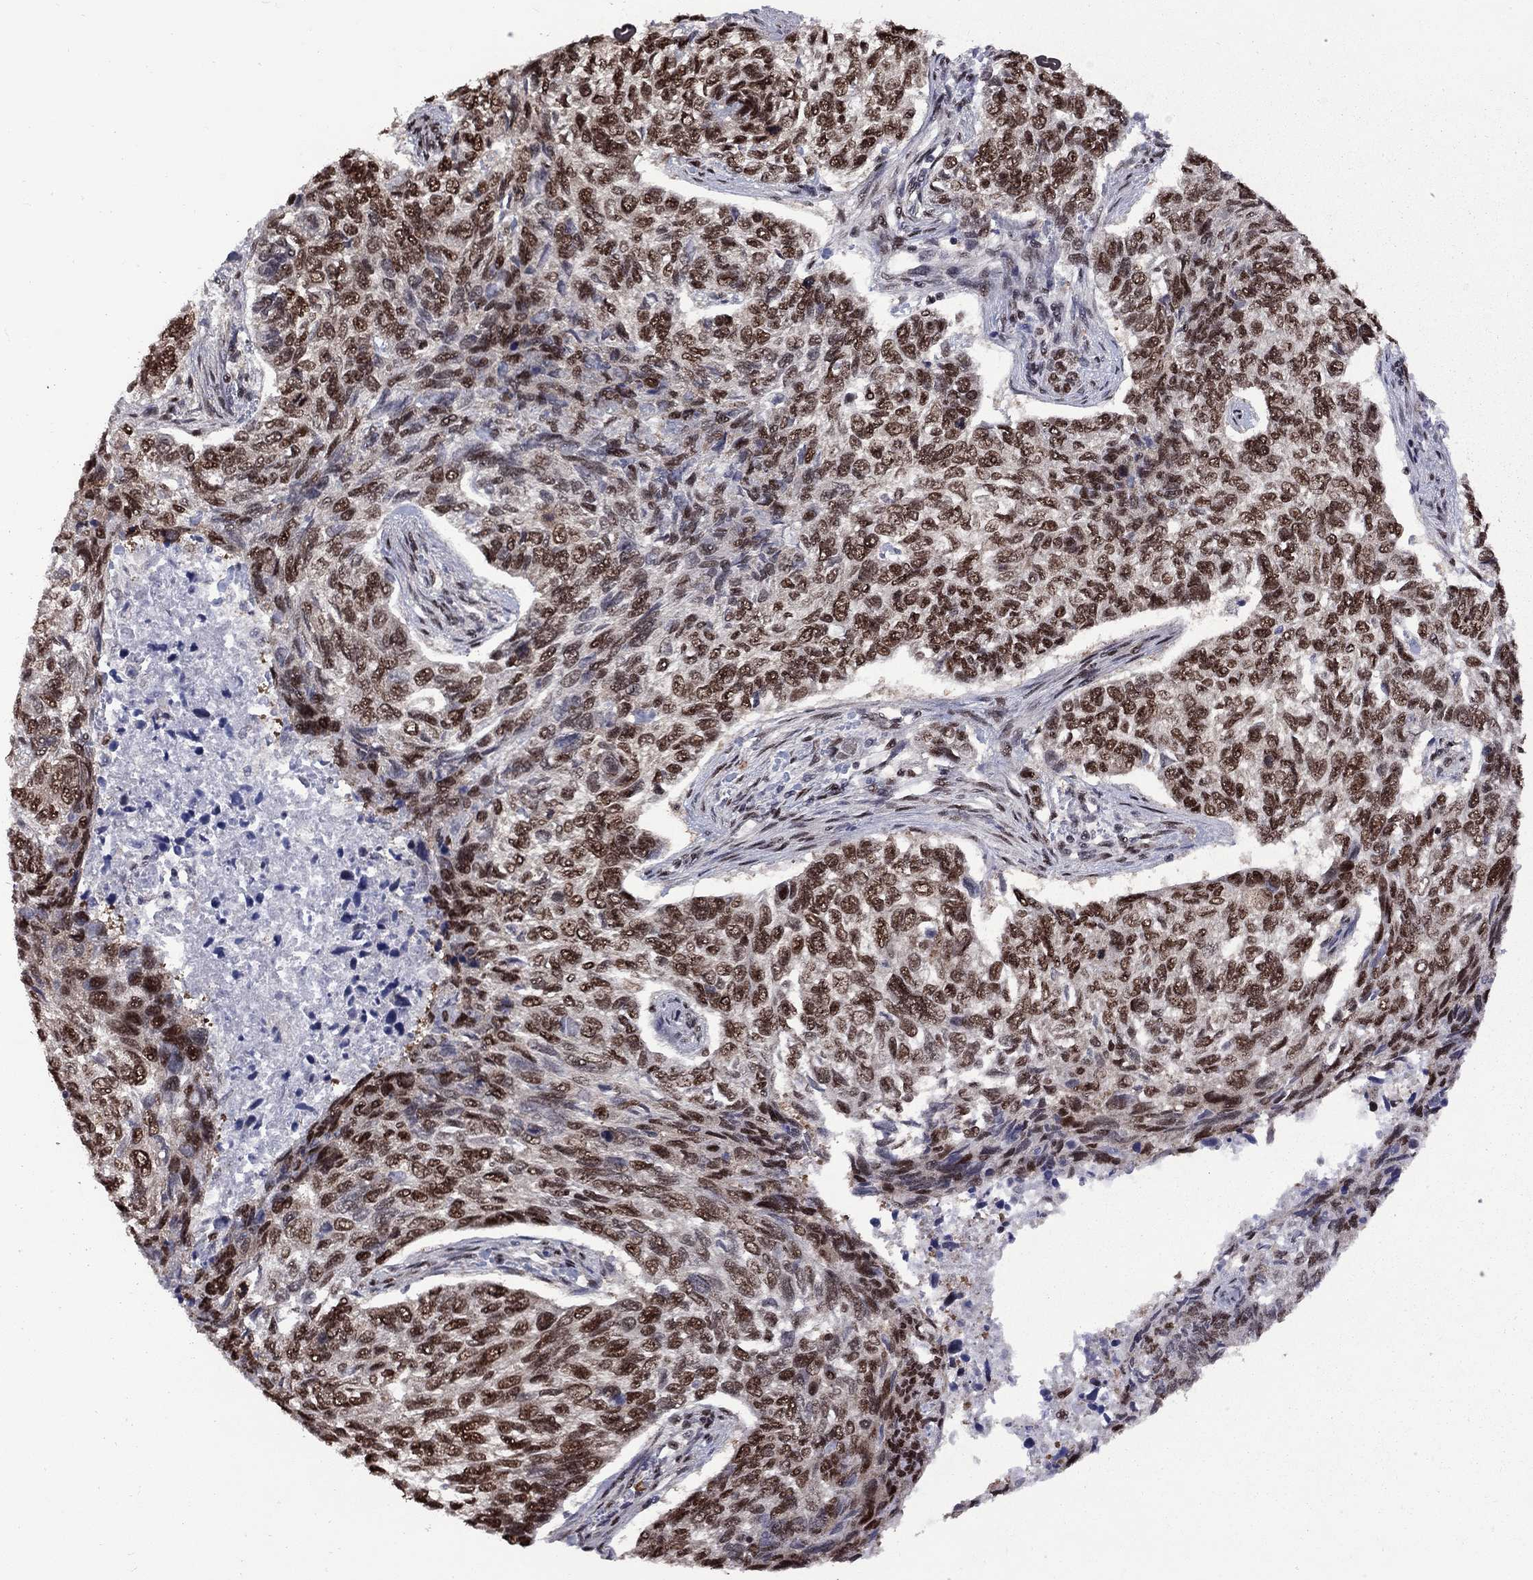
{"staining": {"intensity": "strong", "quantity": ">75%", "location": "nuclear"}, "tissue": "skin cancer", "cell_type": "Tumor cells", "image_type": "cancer", "snomed": [{"axis": "morphology", "description": "Basal cell carcinoma"}, {"axis": "topography", "description": "Skin"}], "caption": "Immunohistochemical staining of human skin cancer reveals strong nuclear protein staining in approximately >75% of tumor cells.", "gene": "MED25", "patient": {"sex": "female", "age": 65}}